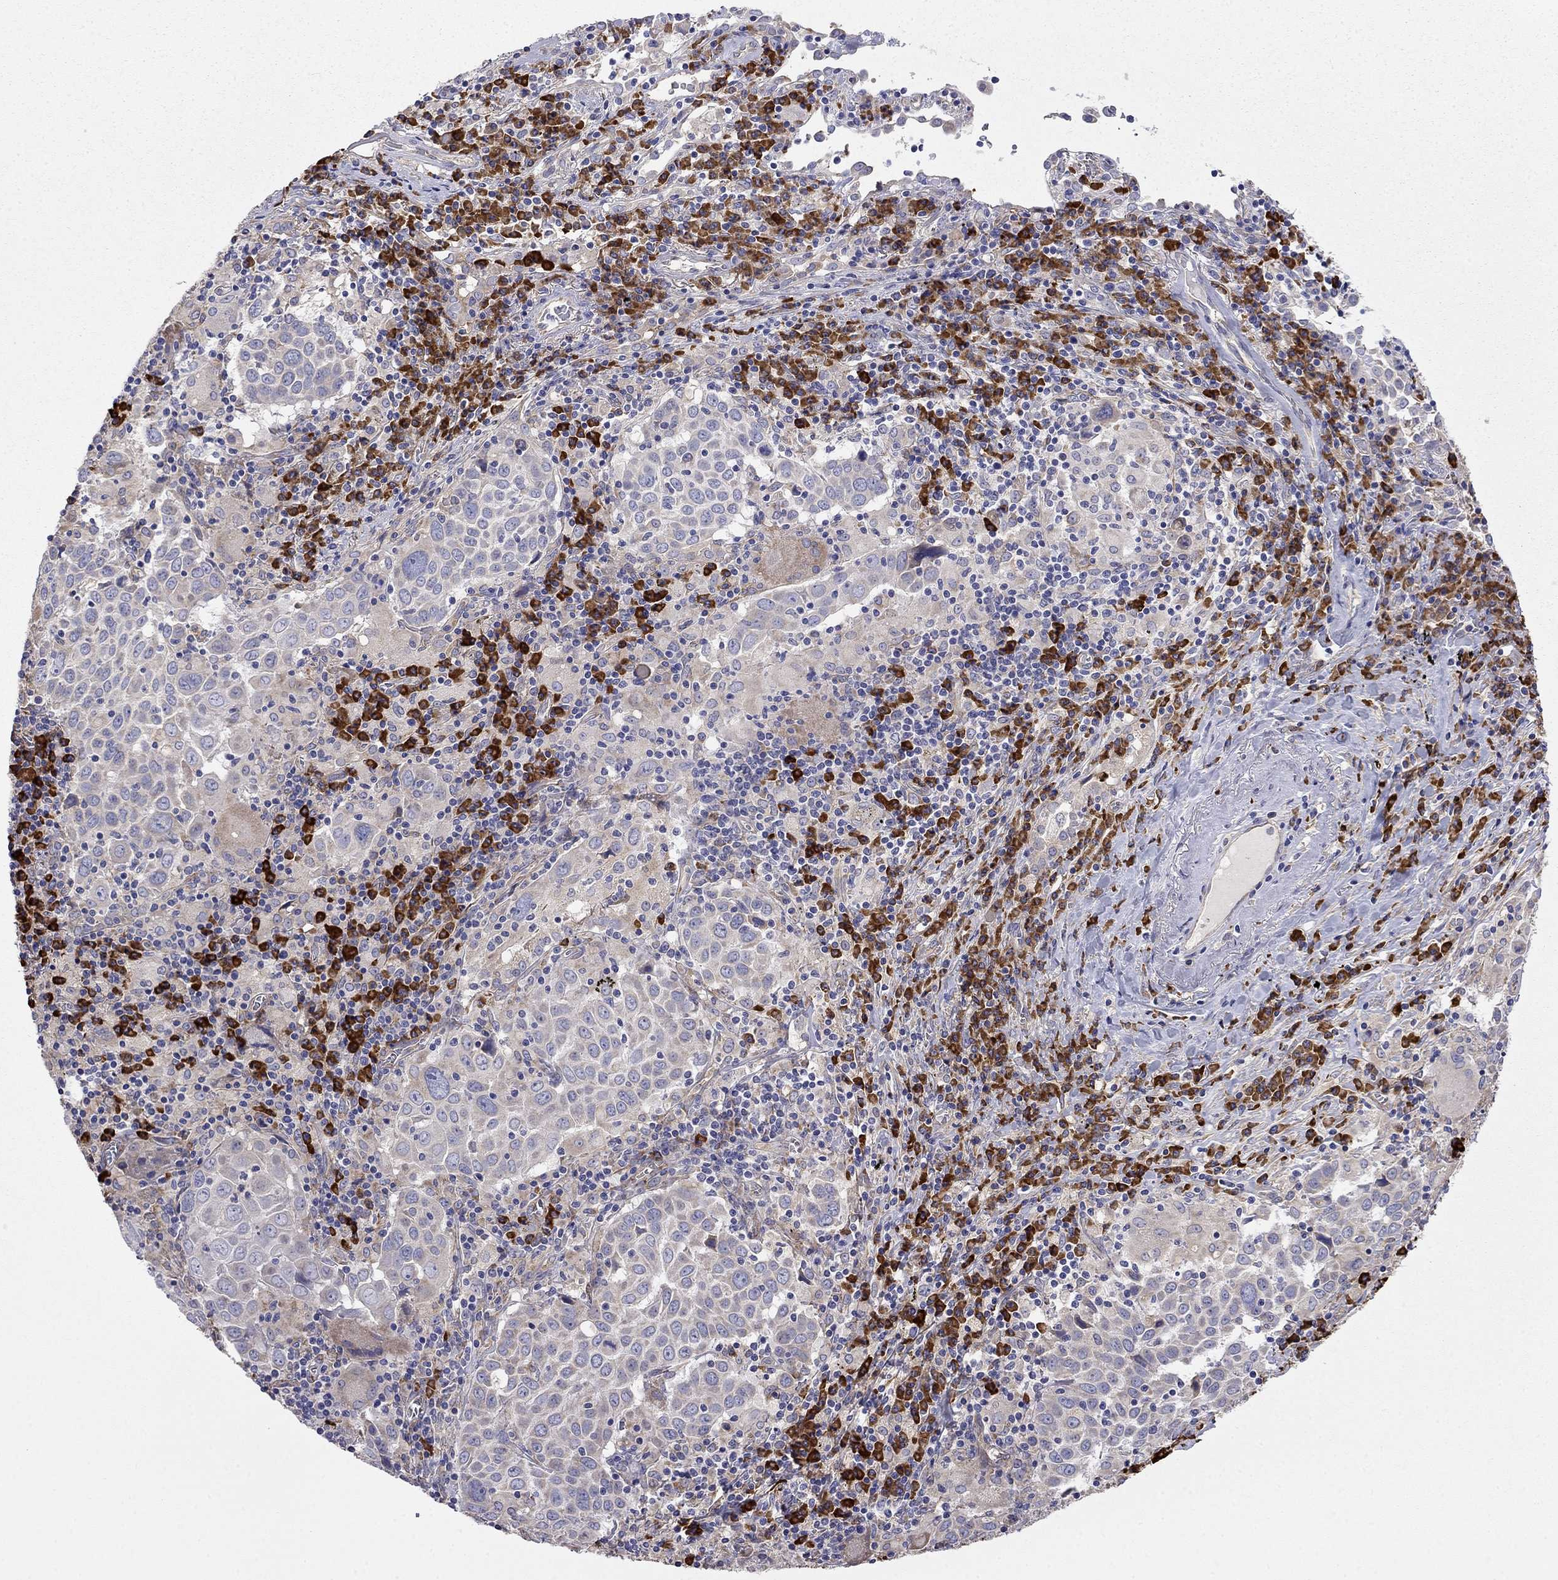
{"staining": {"intensity": "weak", "quantity": "<25%", "location": "cytoplasmic/membranous"}, "tissue": "lung cancer", "cell_type": "Tumor cells", "image_type": "cancer", "snomed": [{"axis": "morphology", "description": "Squamous cell carcinoma, NOS"}, {"axis": "topography", "description": "Lung"}], "caption": "The IHC photomicrograph has no significant expression in tumor cells of lung cancer tissue.", "gene": "LONRF2", "patient": {"sex": "male", "age": 57}}